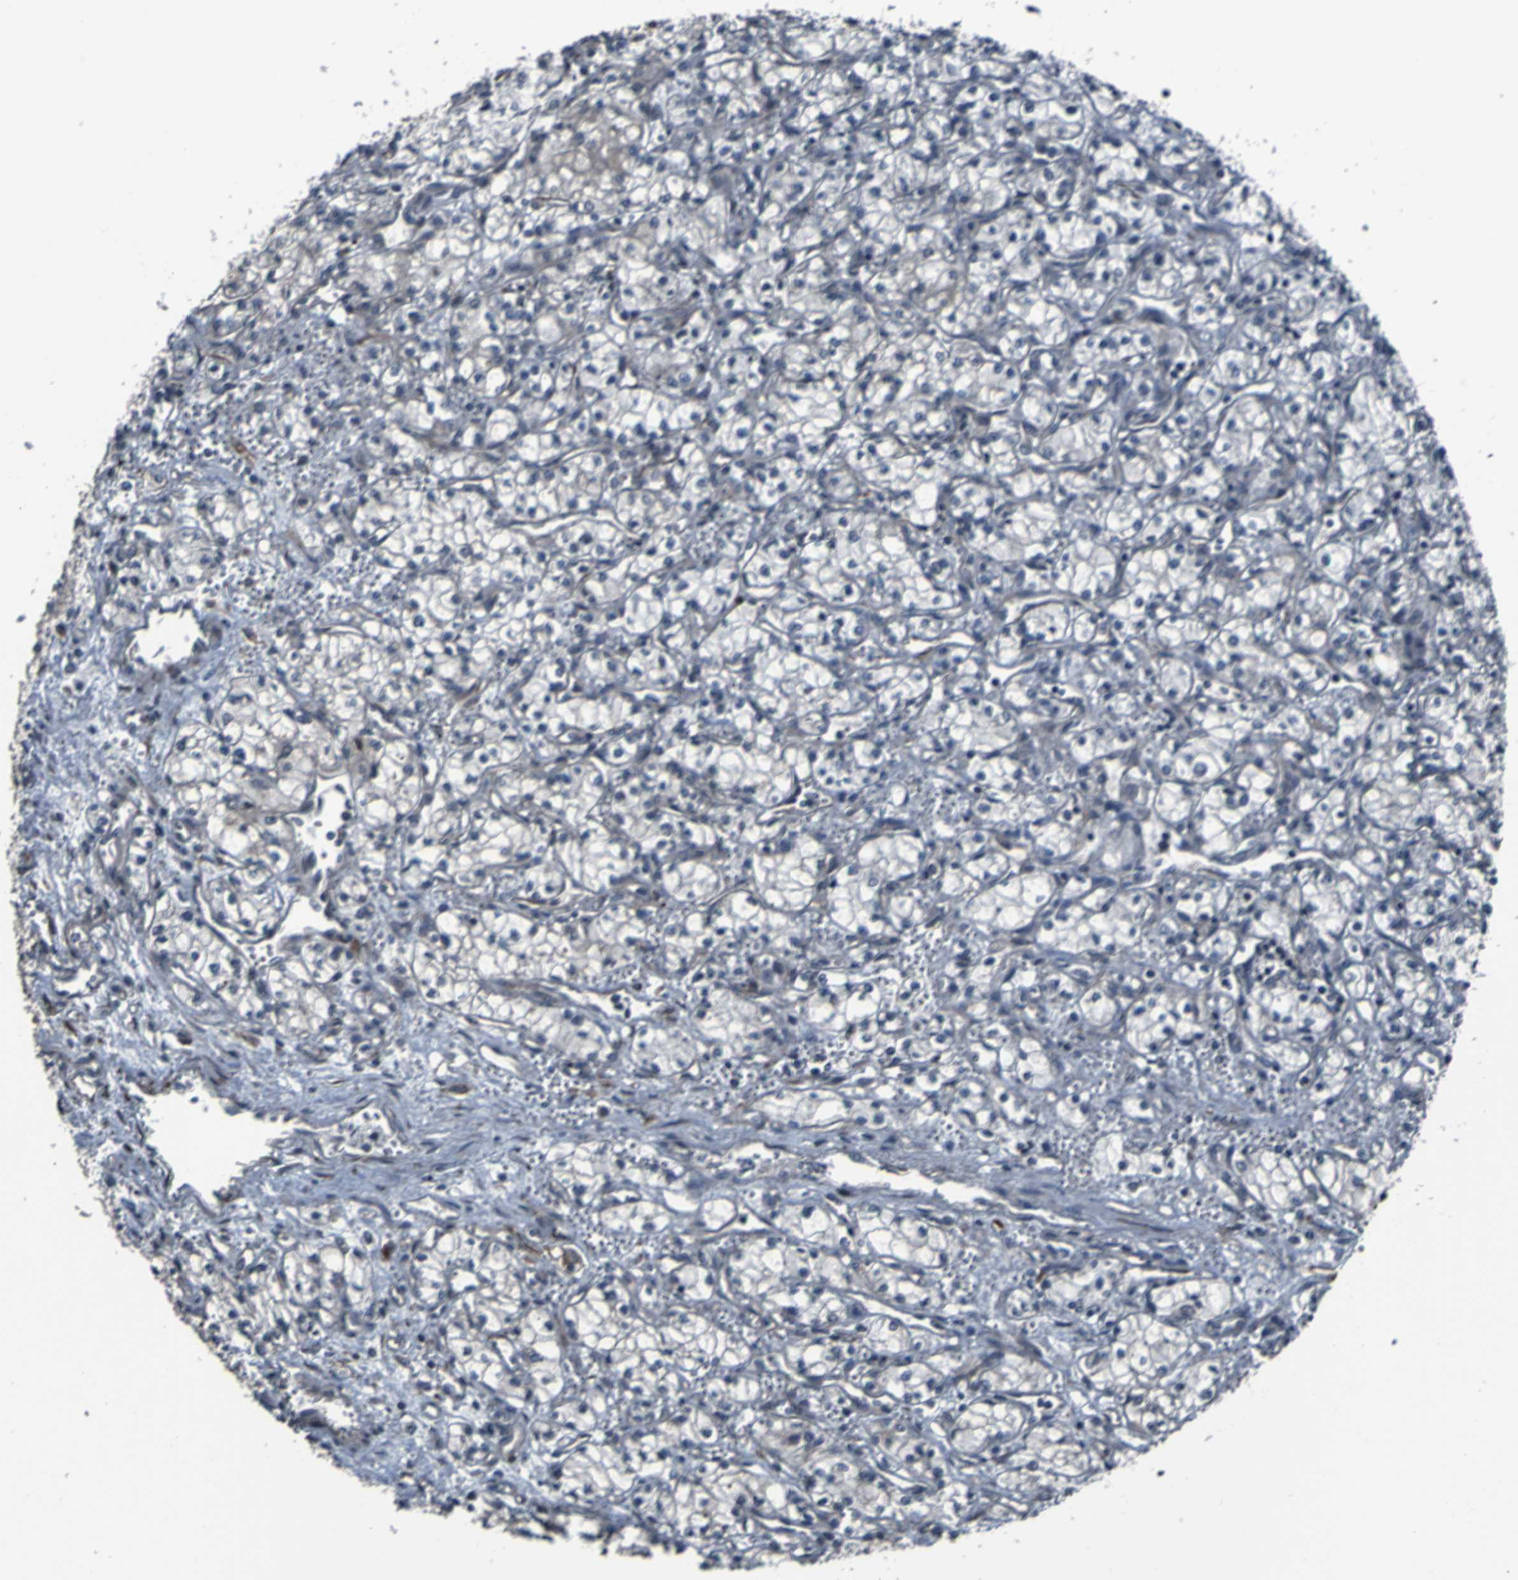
{"staining": {"intensity": "negative", "quantity": "none", "location": "none"}, "tissue": "renal cancer", "cell_type": "Tumor cells", "image_type": "cancer", "snomed": [{"axis": "morphology", "description": "Normal tissue, NOS"}, {"axis": "morphology", "description": "Adenocarcinoma, NOS"}, {"axis": "topography", "description": "Kidney"}], "caption": "The histopathology image demonstrates no significant expression in tumor cells of renal adenocarcinoma.", "gene": "OSTM1", "patient": {"sex": "male", "age": 59}}